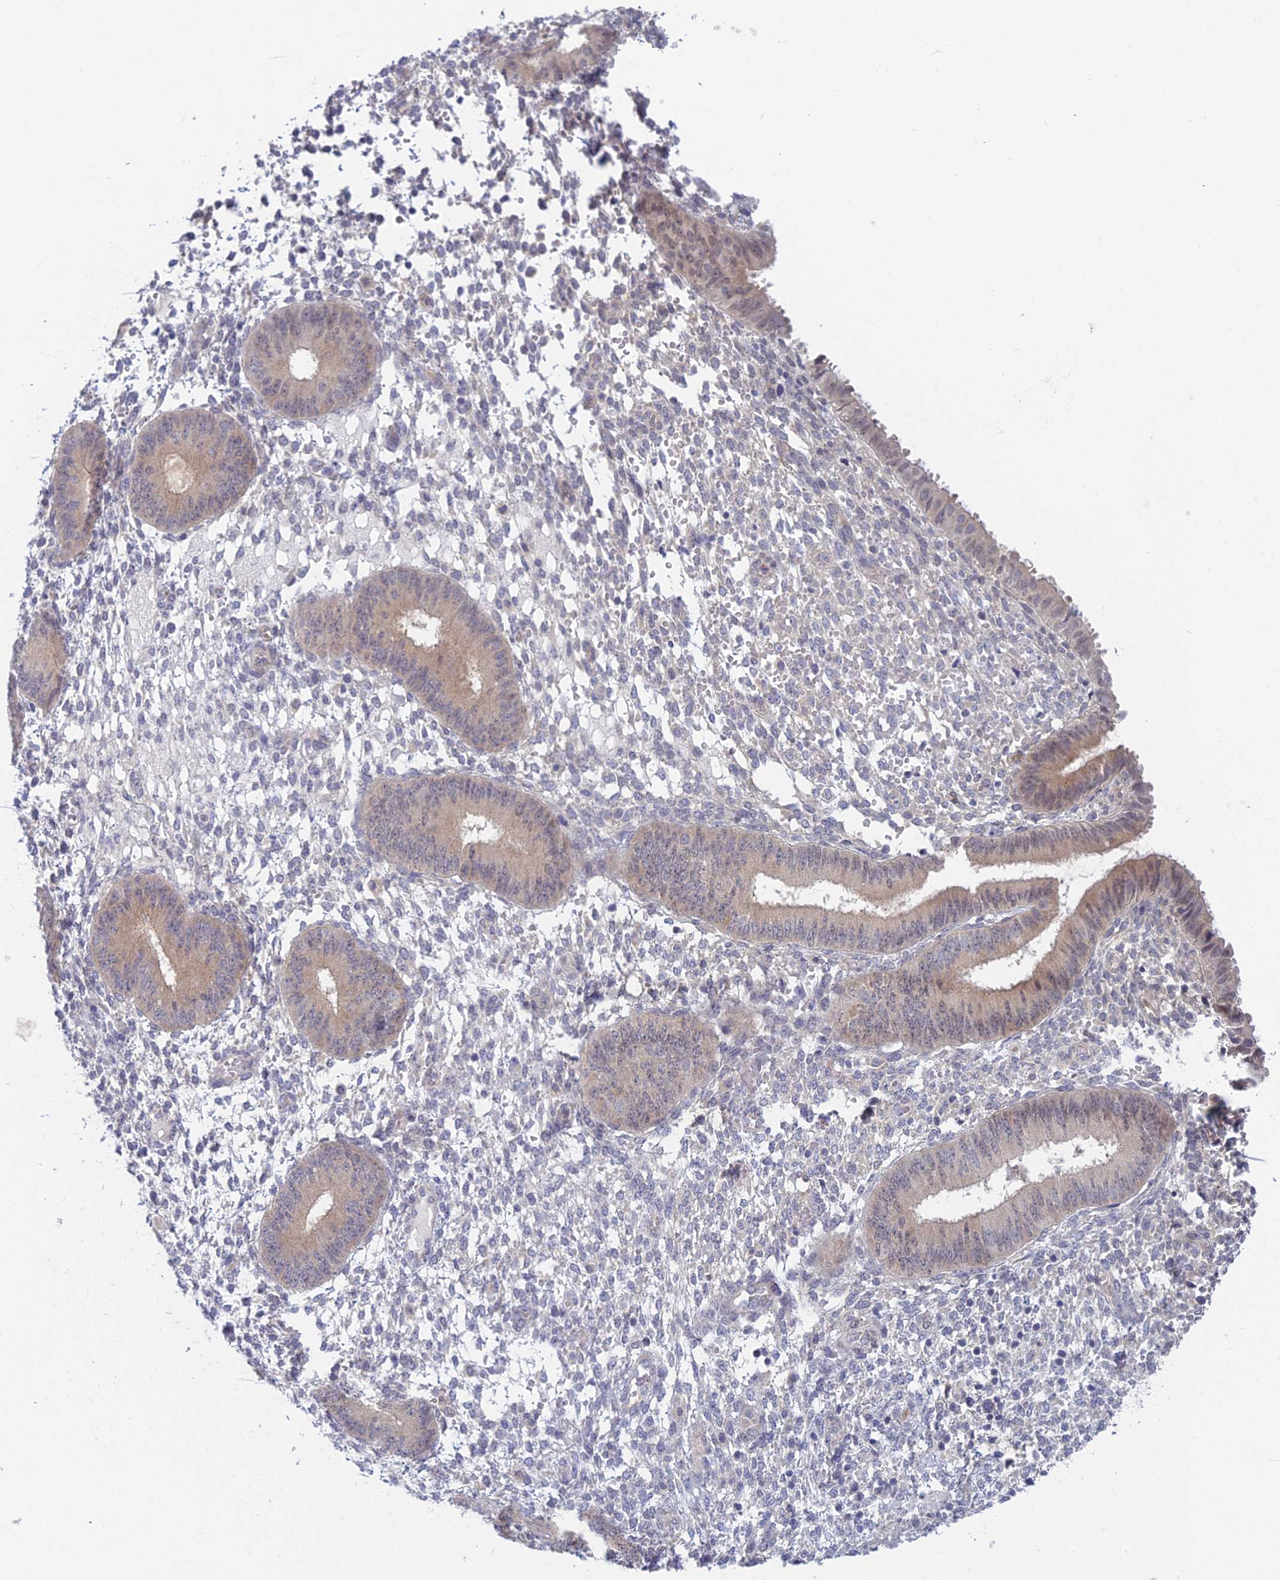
{"staining": {"intensity": "negative", "quantity": "none", "location": "none"}, "tissue": "endometrium", "cell_type": "Cells in endometrial stroma", "image_type": "normal", "snomed": [{"axis": "morphology", "description": "Normal tissue, NOS"}, {"axis": "topography", "description": "Endometrium"}], "caption": "The image shows no significant positivity in cells in endometrial stroma of endometrium. (DAB (3,3'-diaminobenzidine) immunohistochemistry (IHC) visualized using brightfield microscopy, high magnification).", "gene": "PPP1R26", "patient": {"sex": "female", "age": 49}}